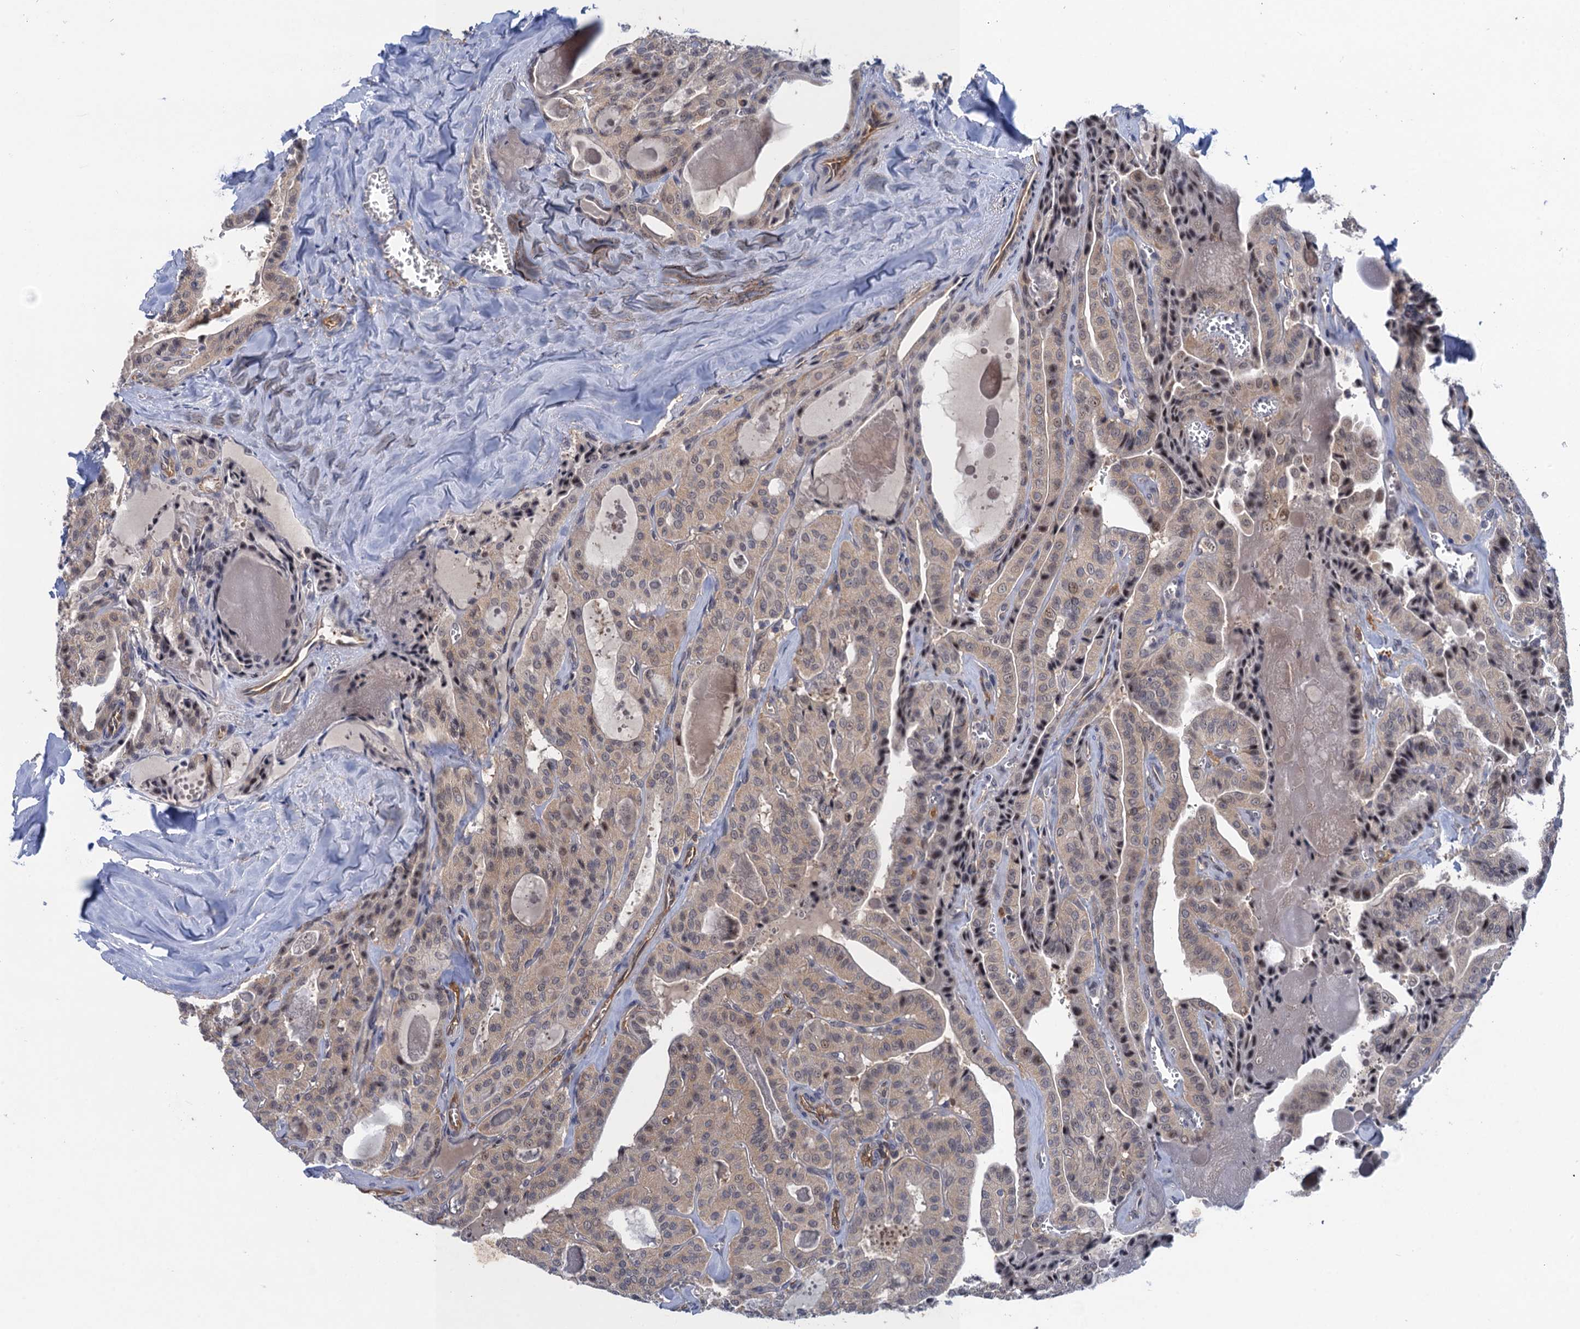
{"staining": {"intensity": "weak", "quantity": "25%-75%", "location": "cytoplasmic/membranous,nuclear"}, "tissue": "thyroid cancer", "cell_type": "Tumor cells", "image_type": "cancer", "snomed": [{"axis": "morphology", "description": "Papillary adenocarcinoma, NOS"}, {"axis": "topography", "description": "Thyroid gland"}], "caption": "Immunohistochemistry image of human thyroid cancer stained for a protein (brown), which demonstrates low levels of weak cytoplasmic/membranous and nuclear staining in about 25%-75% of tumor cells.", "gene": "NEK8", "patient": {"sex": "male", "age": 52}}